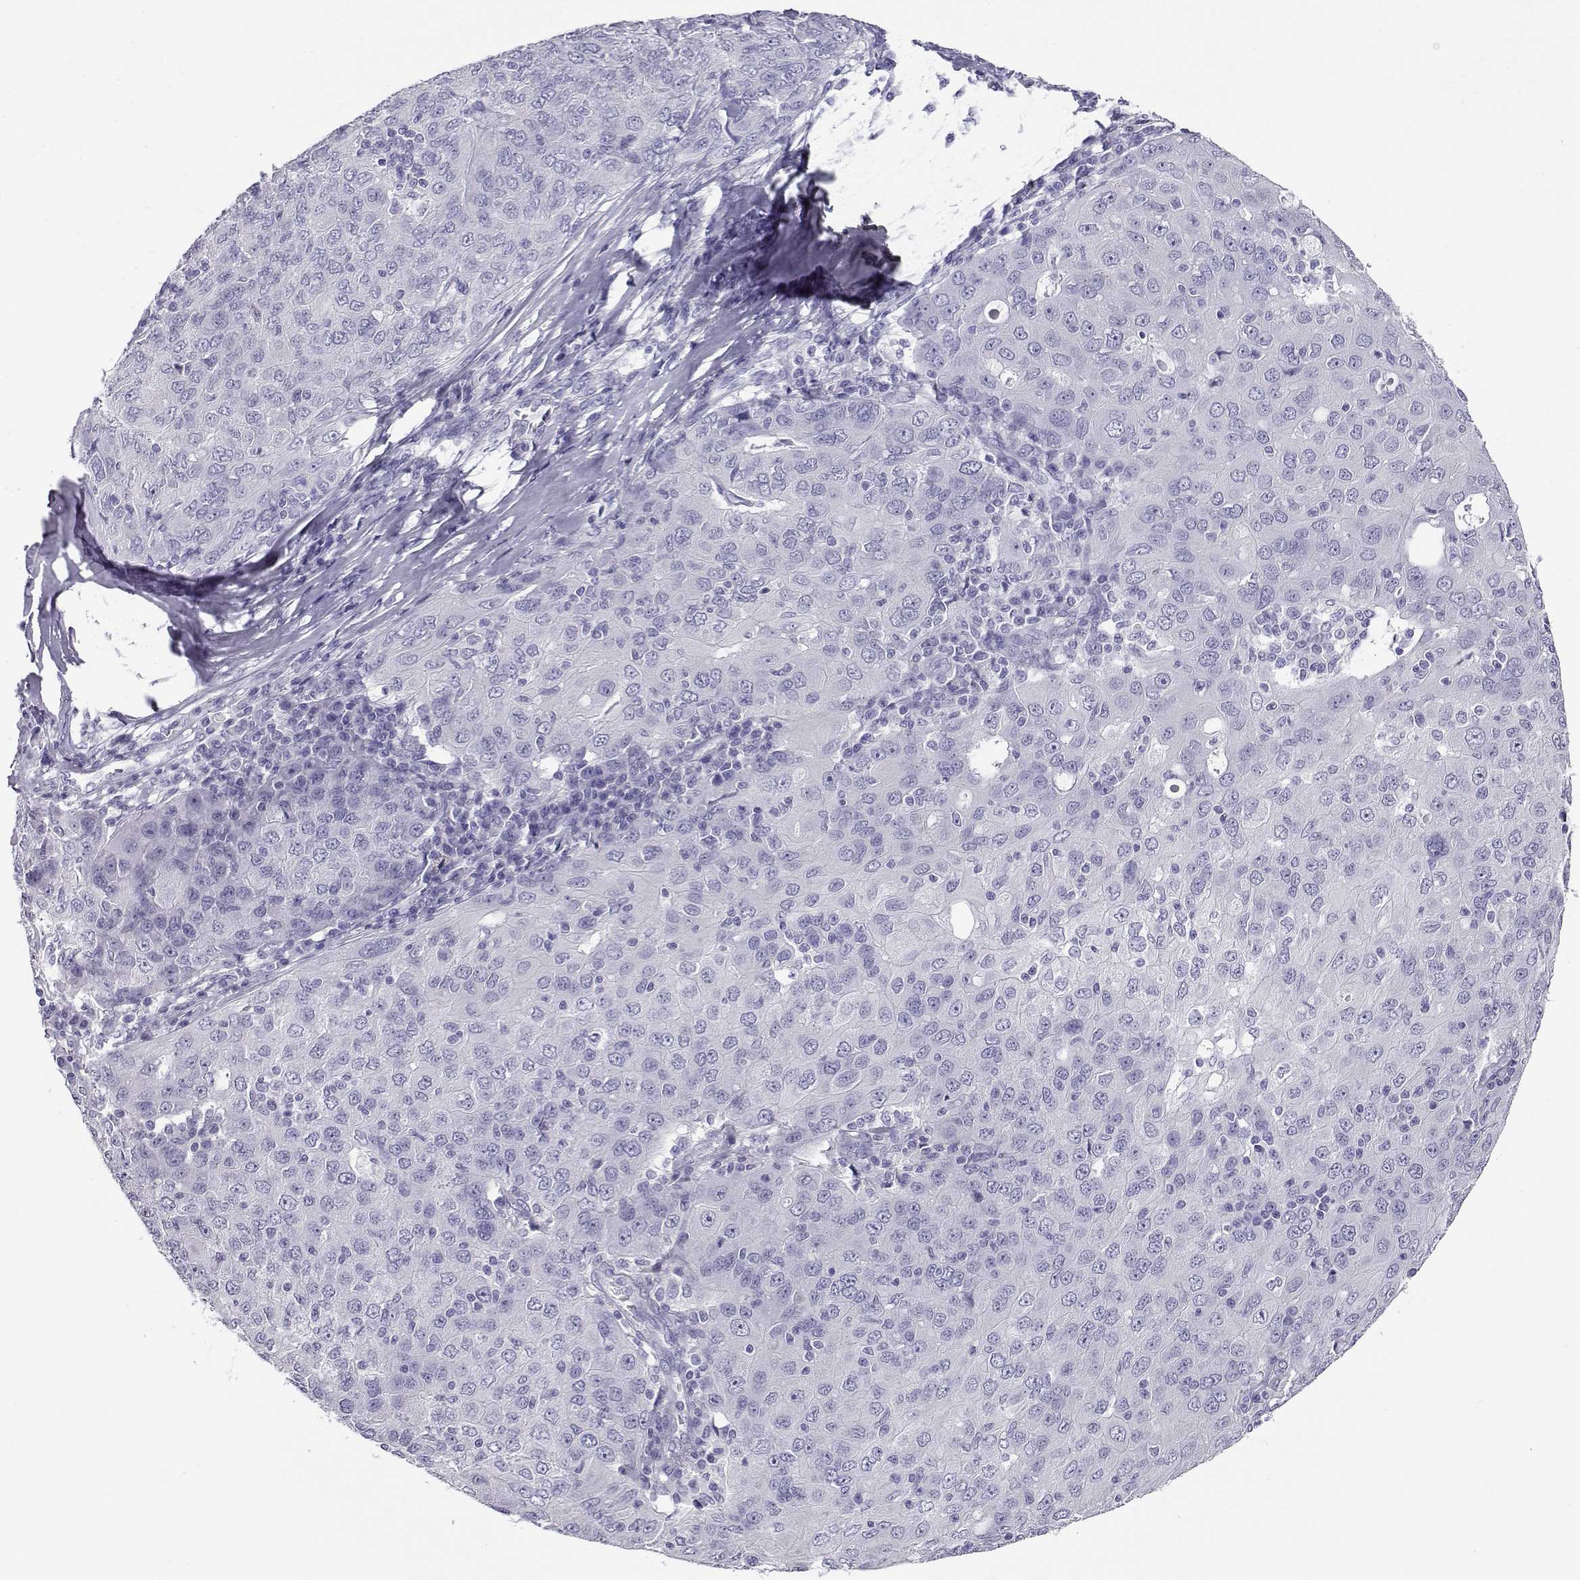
{"staining": {"intensity": "negative", "quantity": "none", "location": "none"}, "tissue": "ovarian cancer", "cell_type": "Tumor cells", "image_type": "cancer", "snomed": [{"axis": "morphology", "description": "Carcinoma, endometroid"}, {"axis": "topography", "description": "Ovary"}], "caption": "High power microscopy photomicrograph of an immunohistochemistry (IHC) photomicrograph of ovarian cancer, revealing no significant staining in tumor cells. Nuclei are stained in blue.", "gene": "CABS1", "patient": {"sex": "female", "age": 50}}